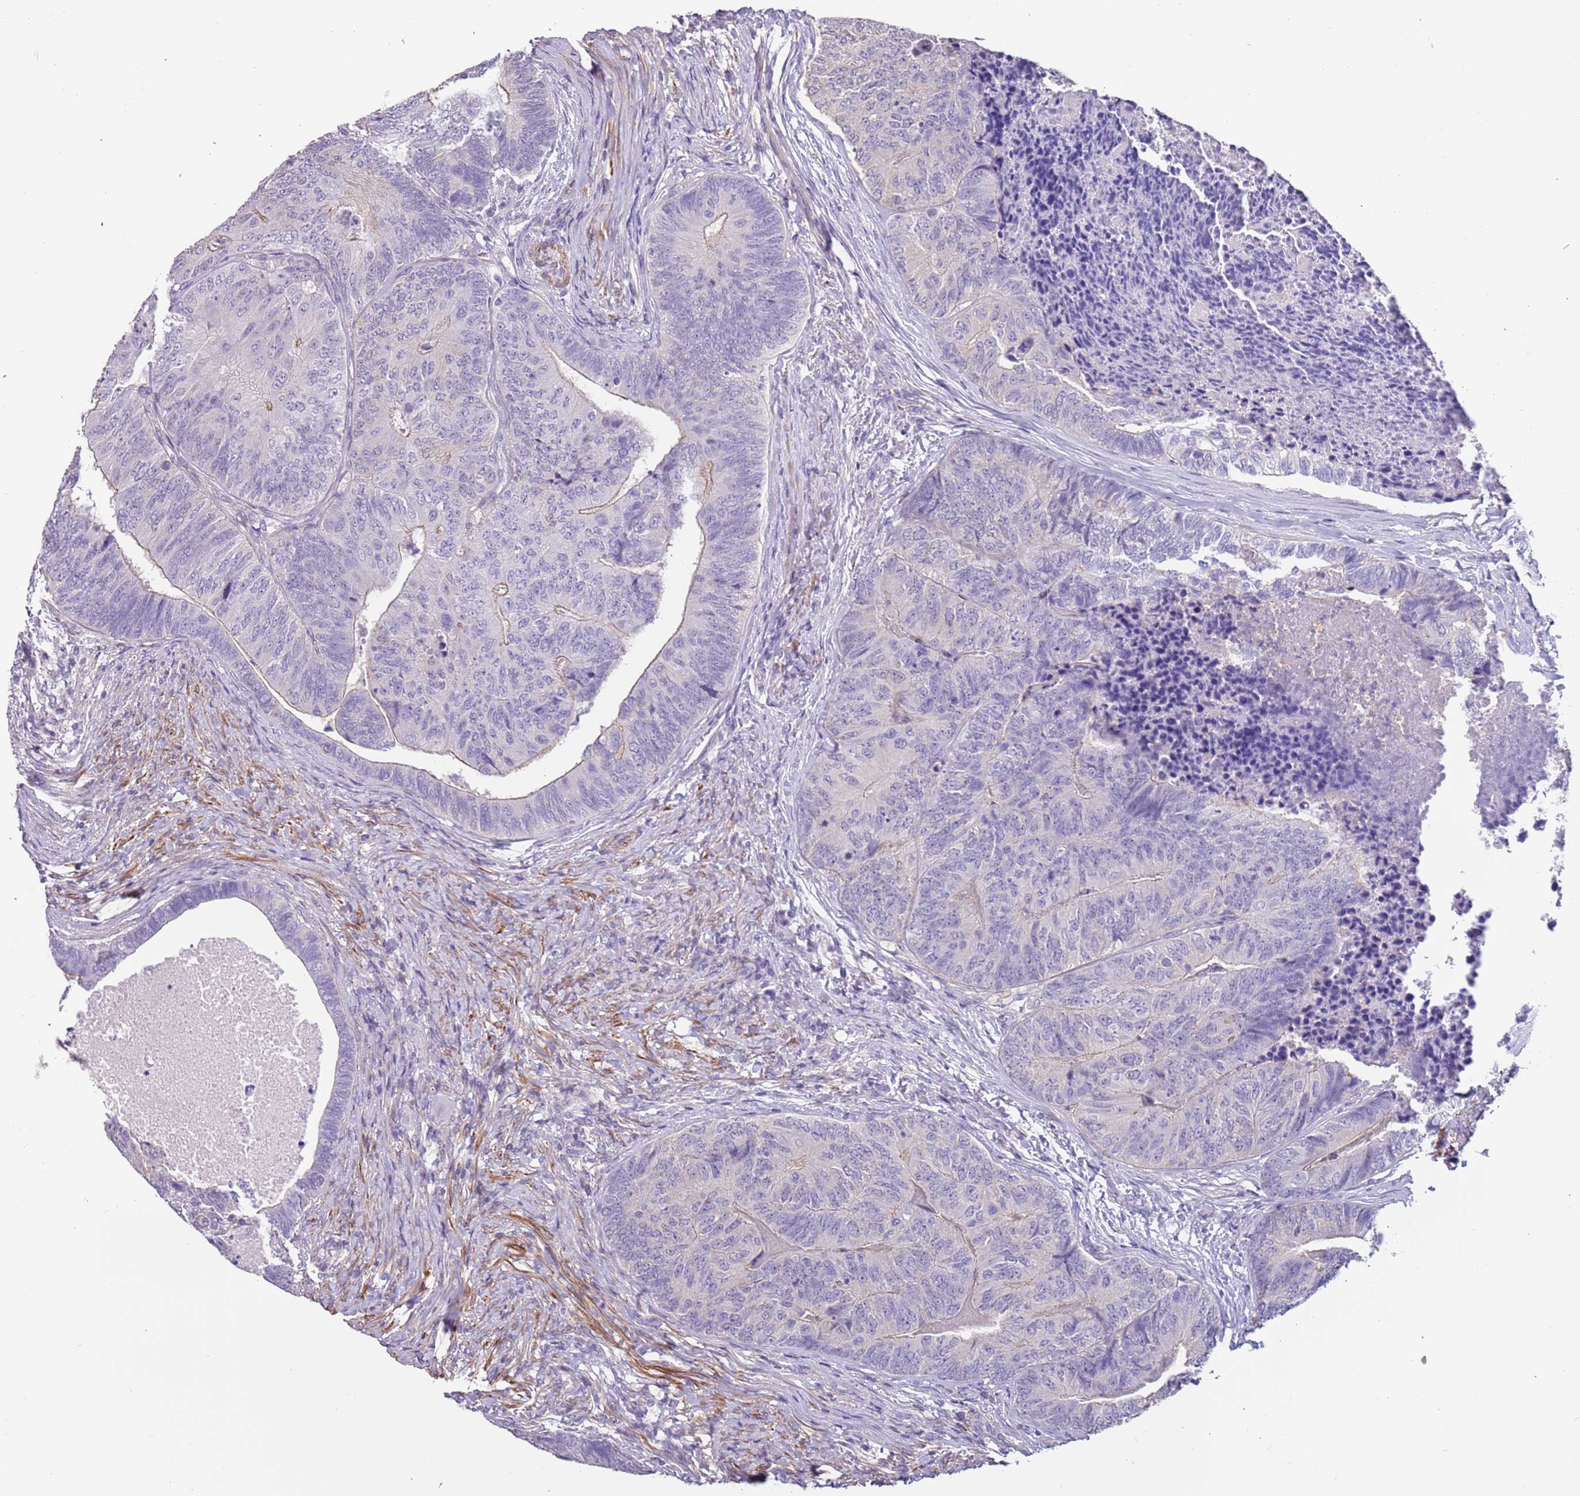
{"staining": {"intensity": "weak", "quantity": "<25%", "location": "cytoplasmic/membranous"}, "tissue": "colorectal cancer", "cell_type": "Tumor cells", "image_type": "cancer", "snomed": [{"axis": "morphology", "description": "Adenocarcinoma, NOS"}, {"axis": "topography", "description": "Colon"}], "caption": "Adenocarcinoma (colorectal) stained for a protein using immunohistochemistry reveals no staining tumor cells.", "gene": "PCGF2", "patient": {"sex": "female", "age": 67}}